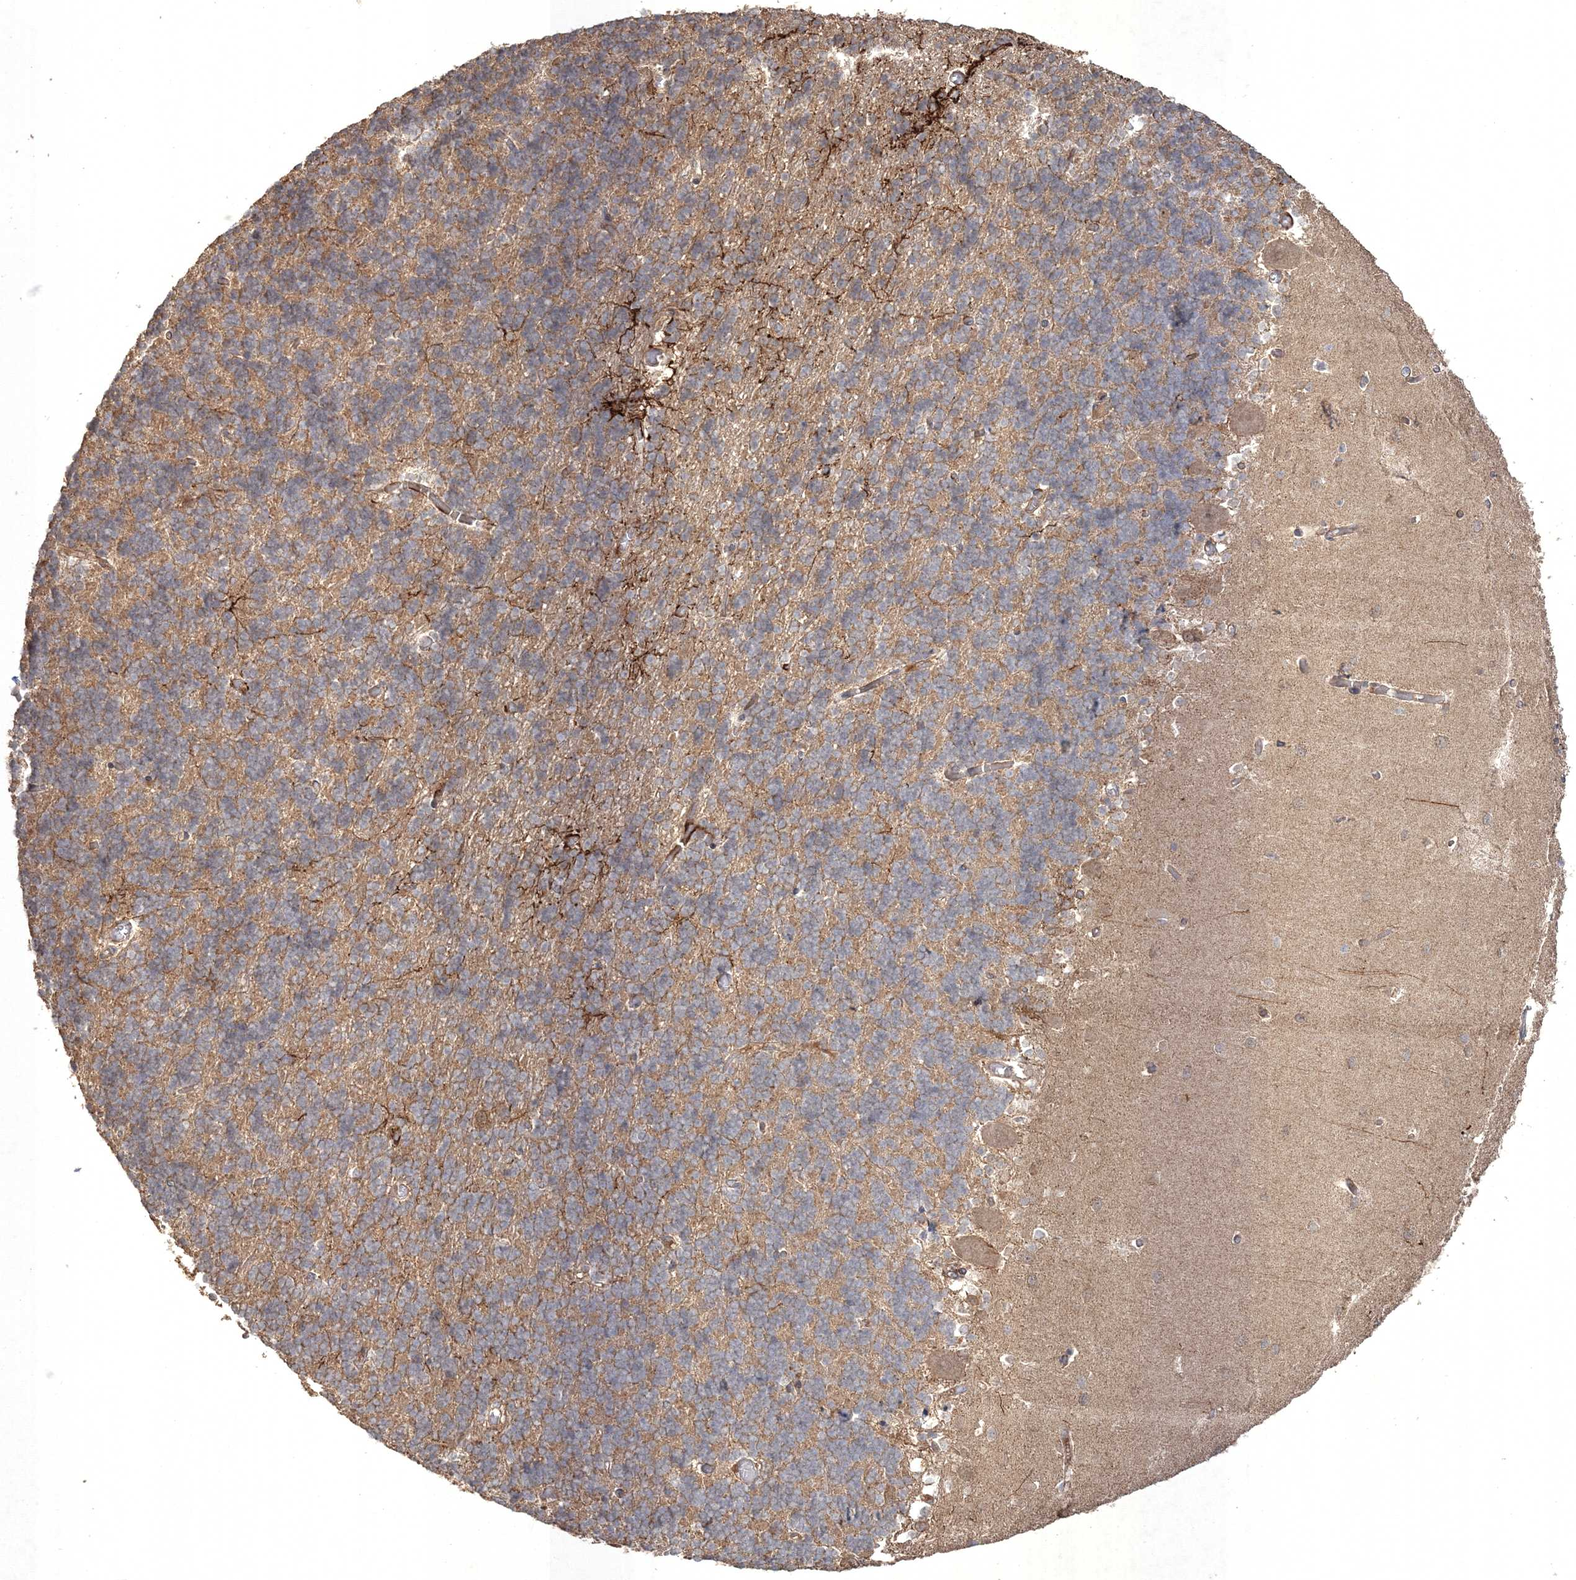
{"staining": {"intensity": "moderate", "quantity": "25%-75%", "location": "cytoplasmic/membranous"}, "tissue": "cerebellum", "cell_type": "Cells in granular layer", "image_type": "normal", "snomed": [{"axis": "morphology", "description": "Normal tissue, NOS"}, {"axis": "topography", "description": "Cerebellum"}], "caption": "Cells in granular layer display moderate cytoplasmic/membranous expression in about 25%-75% of cells in benign cerebellum.", "gene": "SPRY1", "patient": {"sex": "male", "age": 37}}